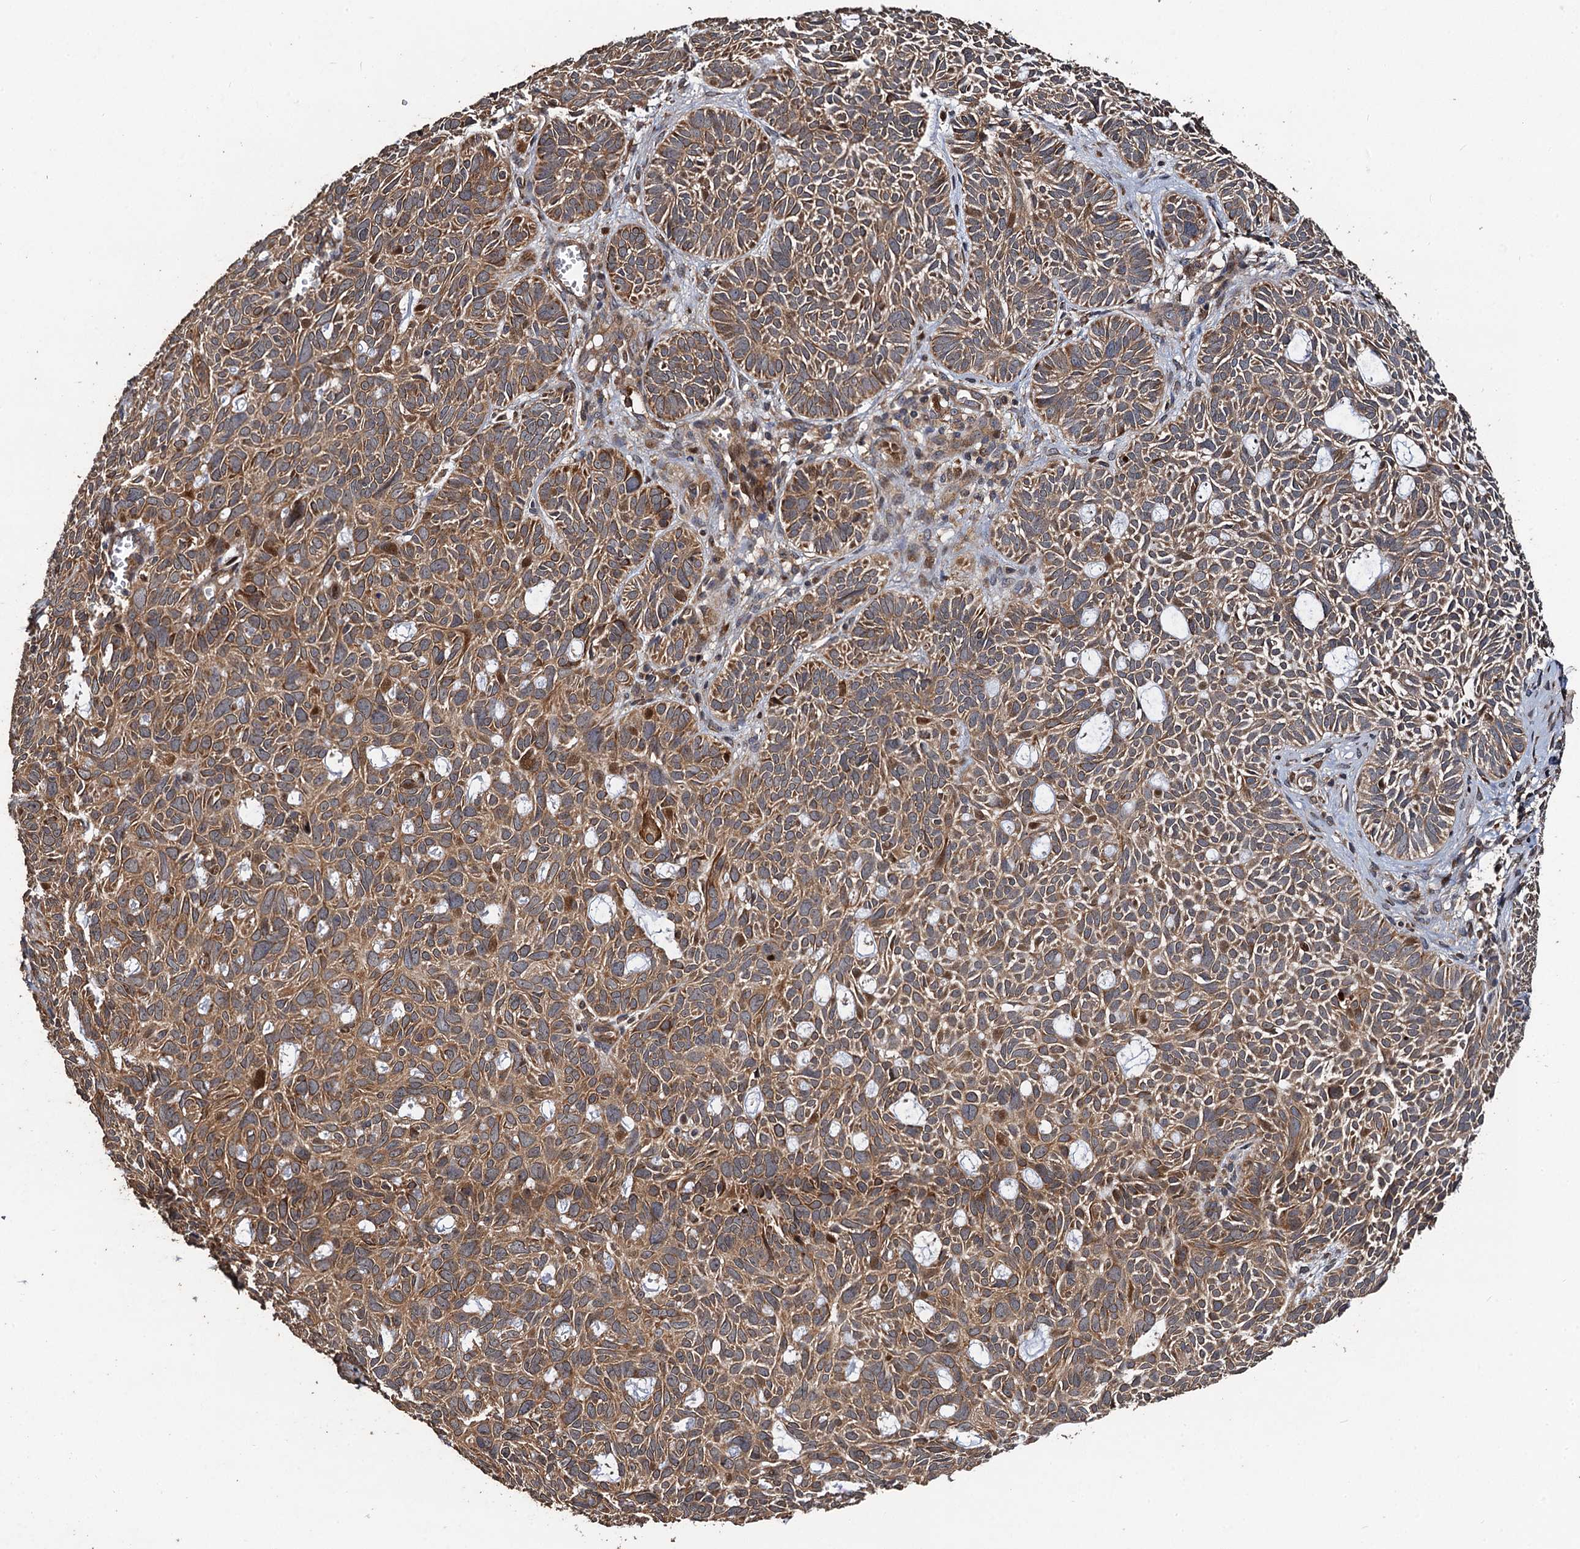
{"staining": {"intensity": "moderate", "quantity": ">75%", "location": "cytoplasmic/membranous,nuclear"}, "tissue": "skin cancer", "cell_type": "Tumor cells", "image_type": "cancer", "snomed": [{"axis": "morphology", "description": "Basal cell carcinoma"}, {"axis": "topography", "description": "Skin"}], "caption": "Immunohistochemistry image of neoplastic tissue: skin cancer (basal cell carcinoma) stained using IHC demonstrates medium levels of moderate protein expression localized specifically in the cytoplasmic/membranous and nuclear of tumor cells, appearing as a cytoplasmic/membranous and nuclear brown color.", "gene": "TMEM39B", "patient": {"sex": "male", "age": 69}}